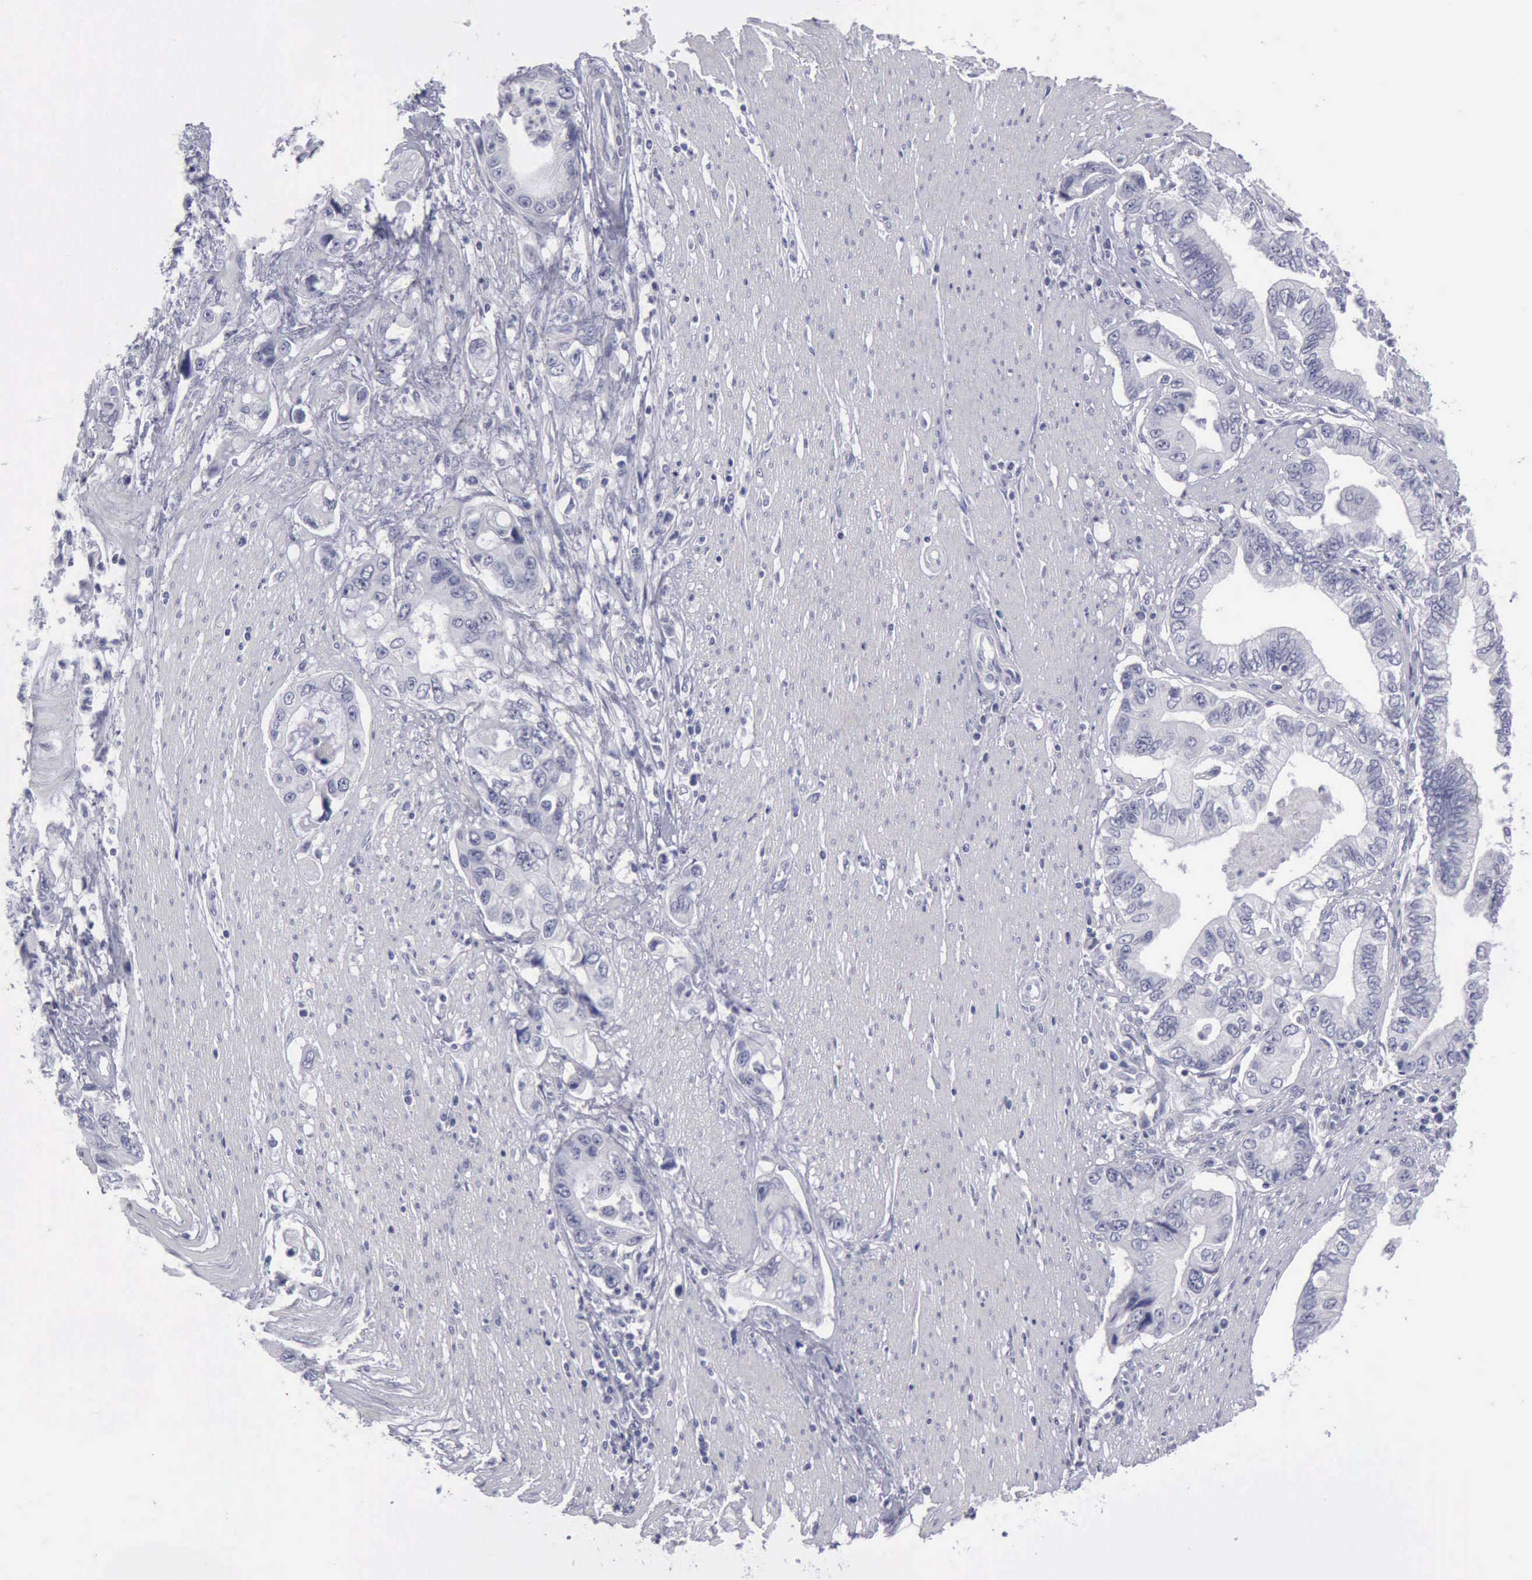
{"staining": {"intensity": "negative", "quantity": "none", "location": "none"}, "tissue": "pancreatic cancer", "cell_type": "Tumor cells", "image_type": "cancer", "snomed": [{"axis": "morphology", "description": "Adenocarcinoma, NOS"}, {"axis": "topography", "description": "Pancreas"}, {"axis": "topography", "description": "Stomach, upper"}], "caption": "Pancreatic cancer was stained to show a protein in brown. There is no significant staining in tumor cells.", "gene": "KRT13", "patient": {"sex": "male", "age": 77}}